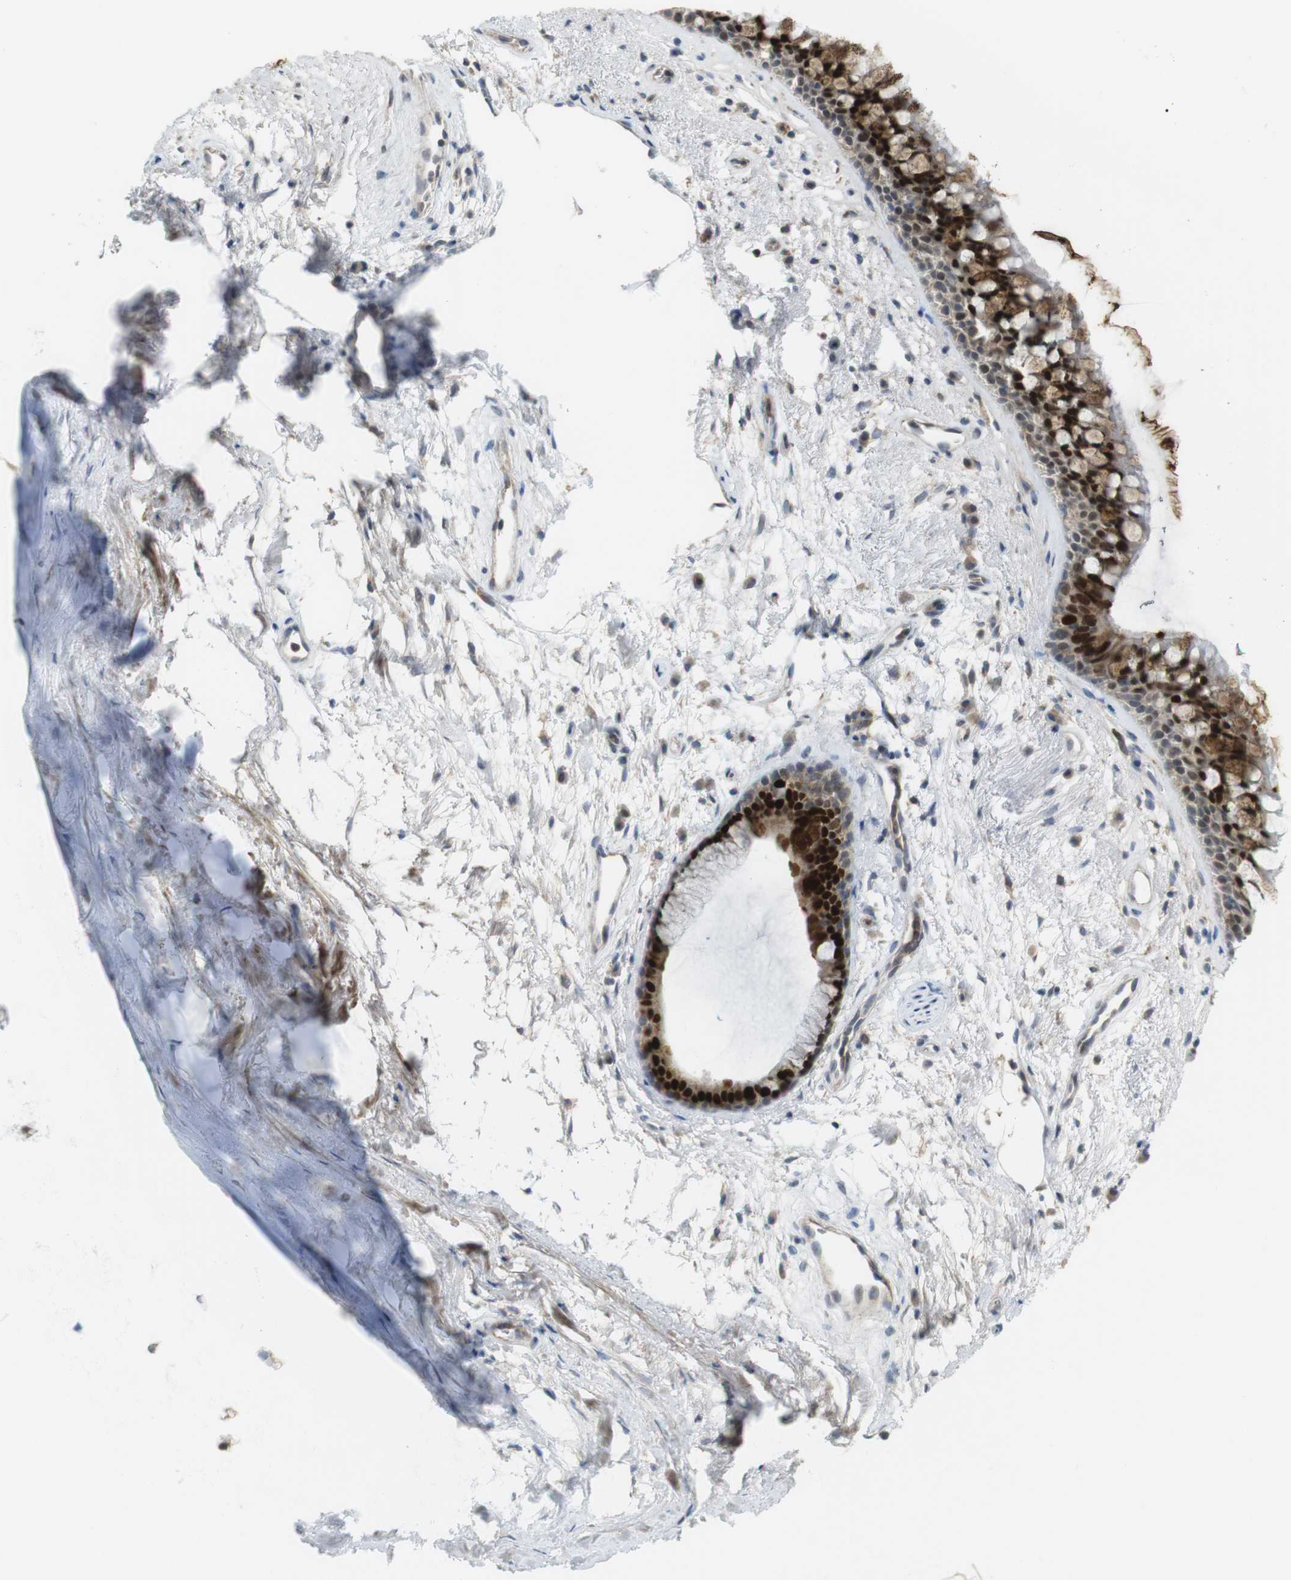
{"staining": {"intensity": "strong", "quantity": ">75%", "location": "cytoplasmic/membranous,nuclear"}, "tissue": "bronchus", "cell_type": "Respiratory epithelial cells", "image_type": "normal", "snomed": [{"axis": "morphology", "description": "Normal tissue, NOS"}, {"axis": "topography", "description": "Bronchus"}], "caption": "Benign bronchus exhibits strong cytoplasmic/membranous,nuclear staining in approximately >75% of respiratory epithelial cells.", "gene": "RCC1", "patient": {"sex": "female", "age": 54}}